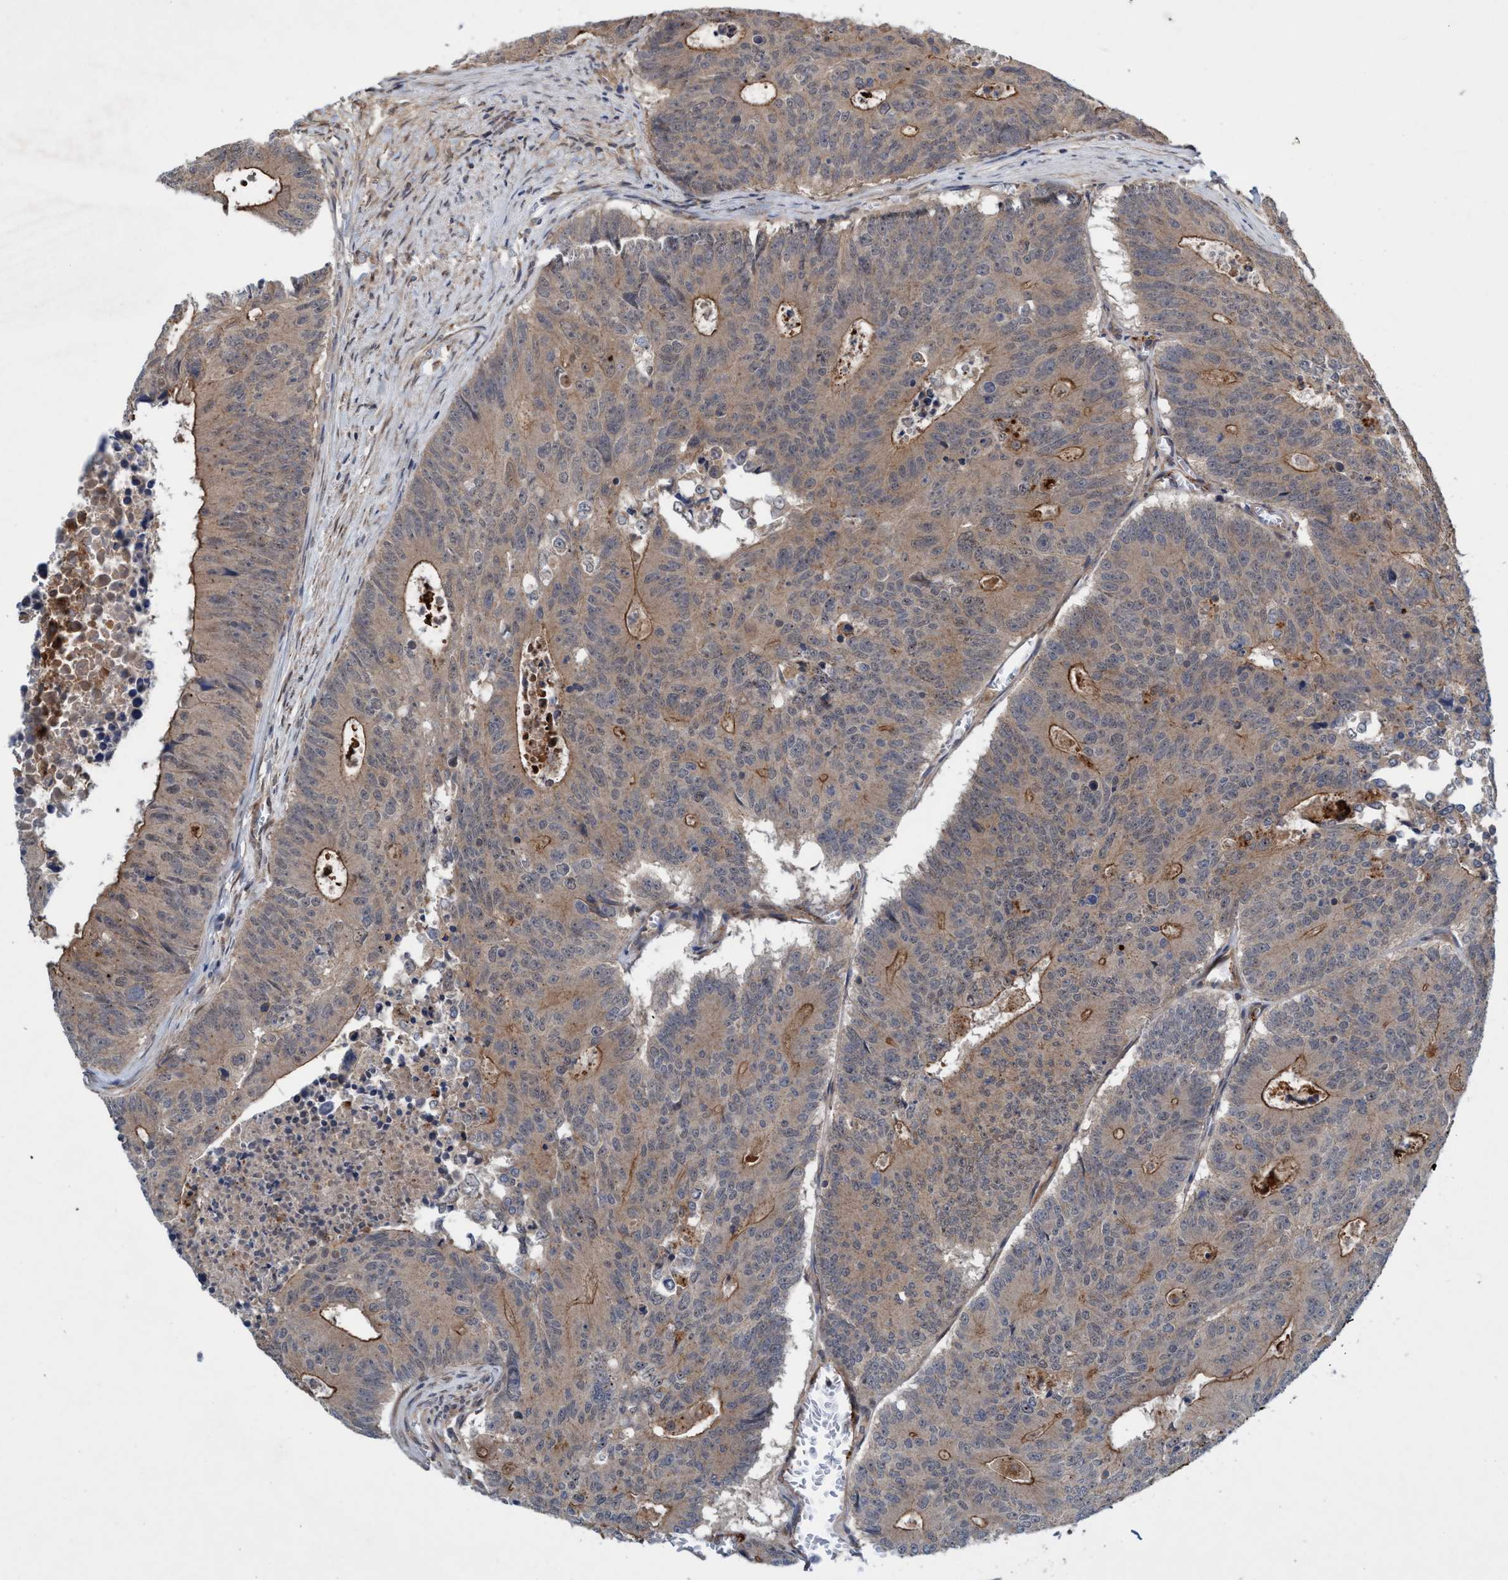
{"staining": {"intensity": "moderate", "quantity": "25%-75%", "location": "cytoplasmic/membranous"}, "tissue": "colorectal cancer", "cell_type": "Tumor cells", "image_type": "cancer", "snomed": [{"axis": "morphology", "description": "Adenocarcinoma, NOS"}, {"axis": "topography", "description": "Colon"}], "caption": "Immunohistochemistry of colorectal cancer reveals medium levels of moderate cytoplasmic/membranous staining in about 25%-75% of tumor cells.", "gene": "TRIM65", "patient": {"sex": "male", "age": 87}}